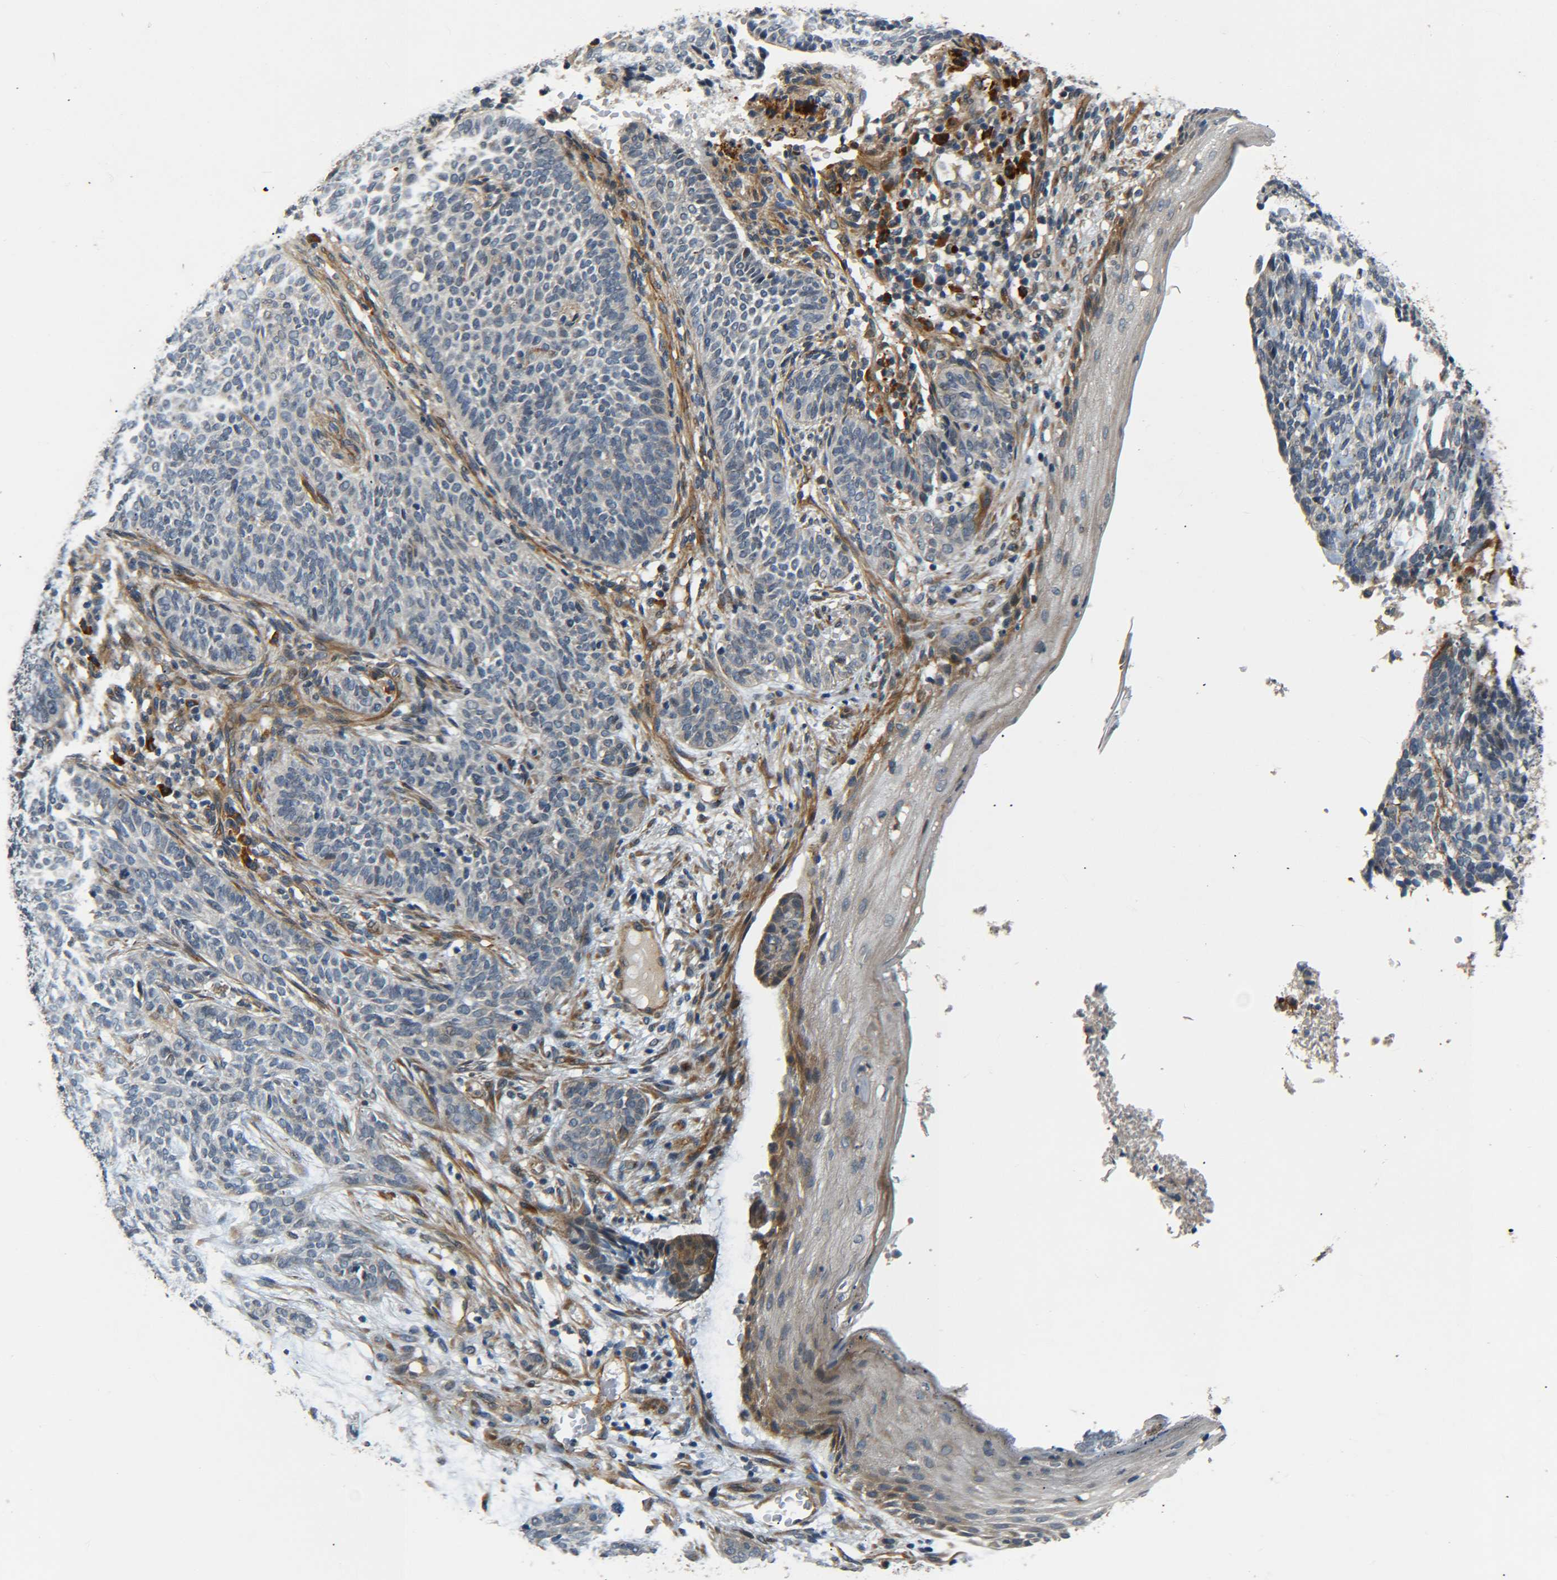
{"staining": {"intensity": "negative", "quantity": "none", "location": "none"}, "tissue": "skin cancer", "cell_type": "Tumor cells", "image_type": "cancer", "snomed": [{"axis": "morphology", "description": "Basal cell carcinoma"}, {"axis": "topography", "description": "Skin"}], "caption": "Immunohistochemistry image of human skin cancer stained for a protein (brown), which demonstrates no positivity in tumor cells.", "gene": "MEIS1", "patient": {"sex": "male", "age": 87}}